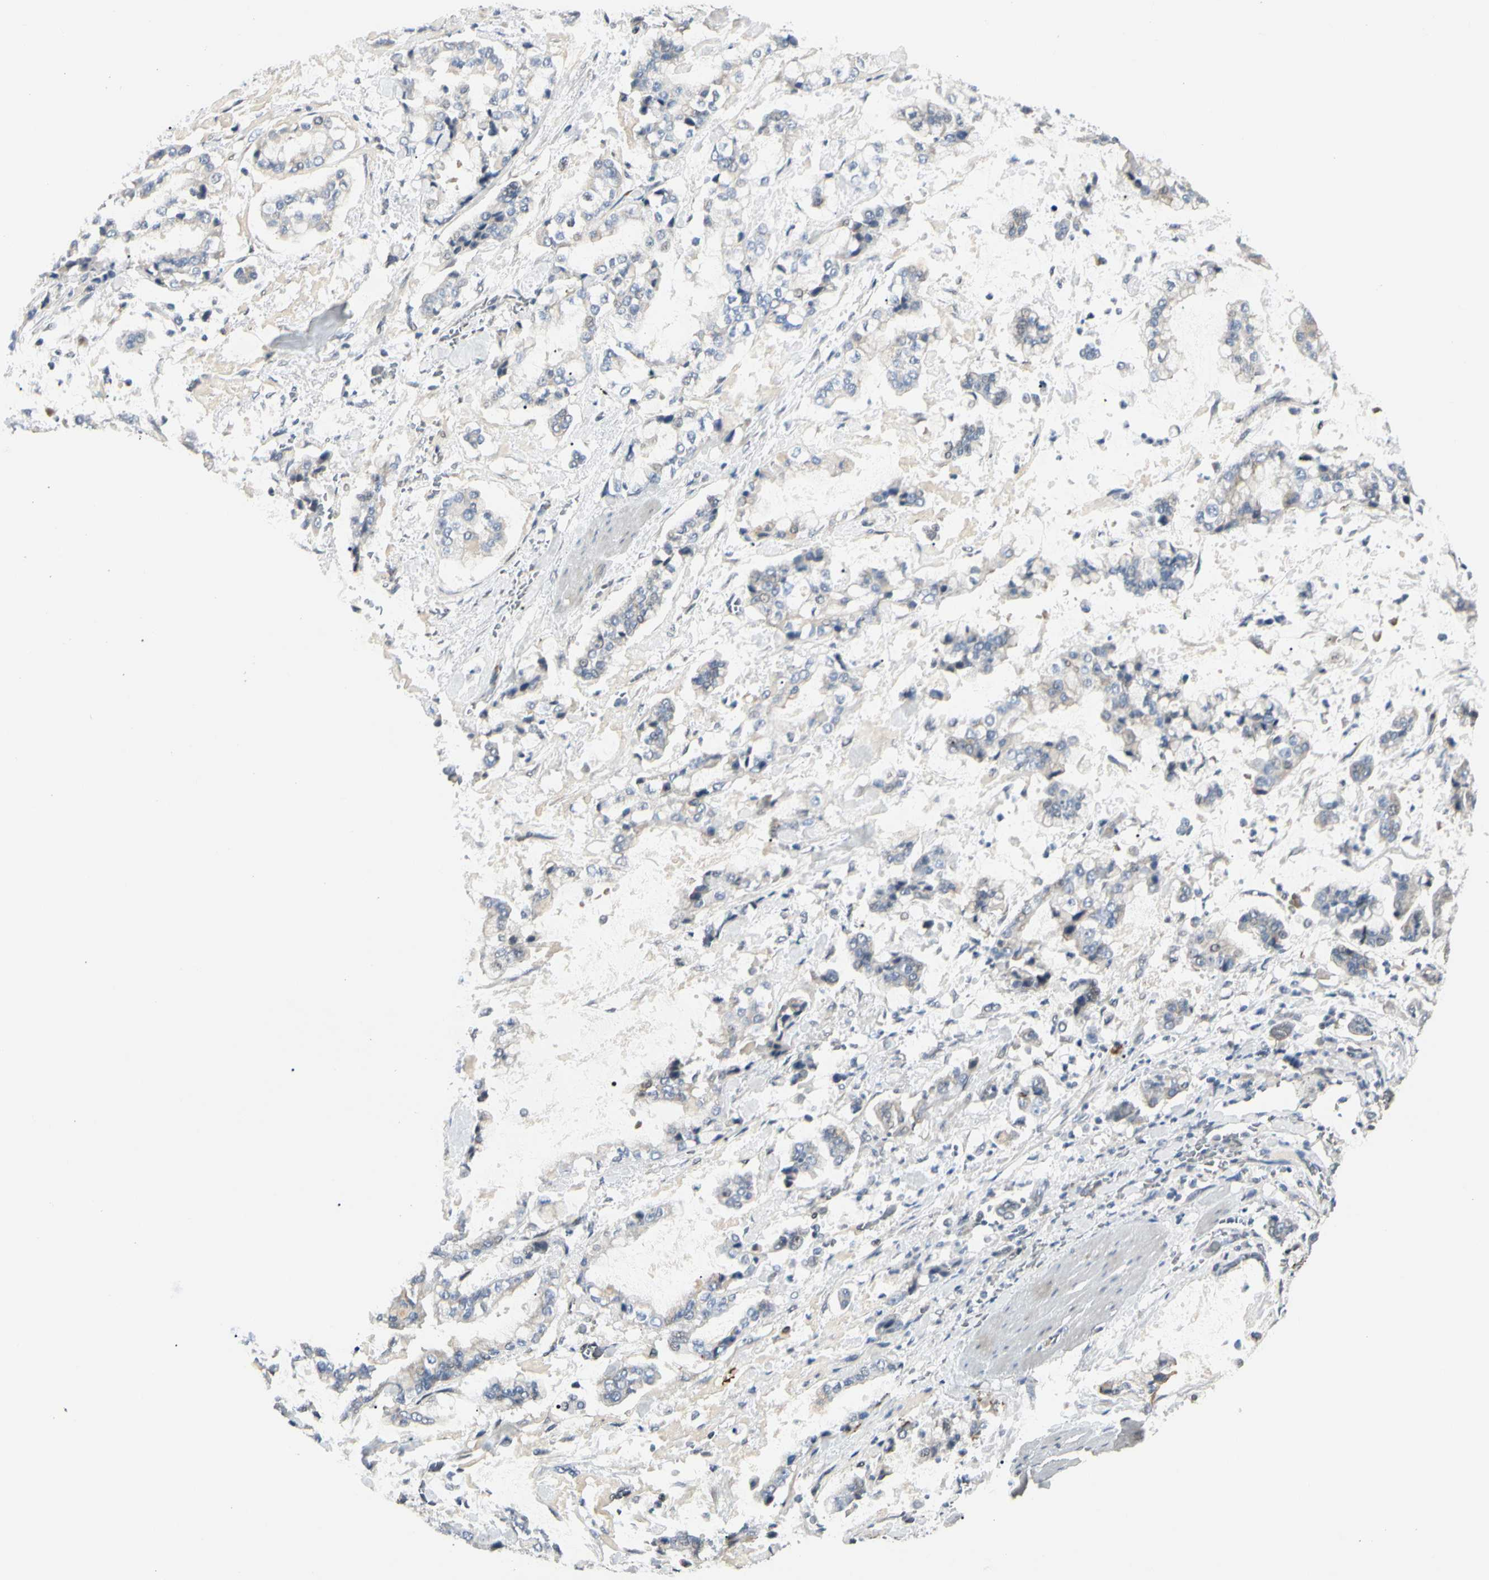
{"staining": {"intensity": "weak", "quantity": "<25%", "location": "cytoplasmic/membranous"}, "tissue": "stomach cancer", "cell_type": "Tumor cells", "image_type": "cancer", "snomed": [{"axis": "morphology", "description": "Normal tissue, NOS"}, {"axis": "morphology", "description": "Adenocarcinoma, NOS"}, {"axis": "topography", "description": "Stomach, upper"}, {"axis": "topography", "description": "Stomach"}], "caption": "Immunohistochemical staining of stomach cancer exhibits no significant staining in tumor cells.", "gene": "GREM1", "patient": {"sex": "male", "age": 76}}